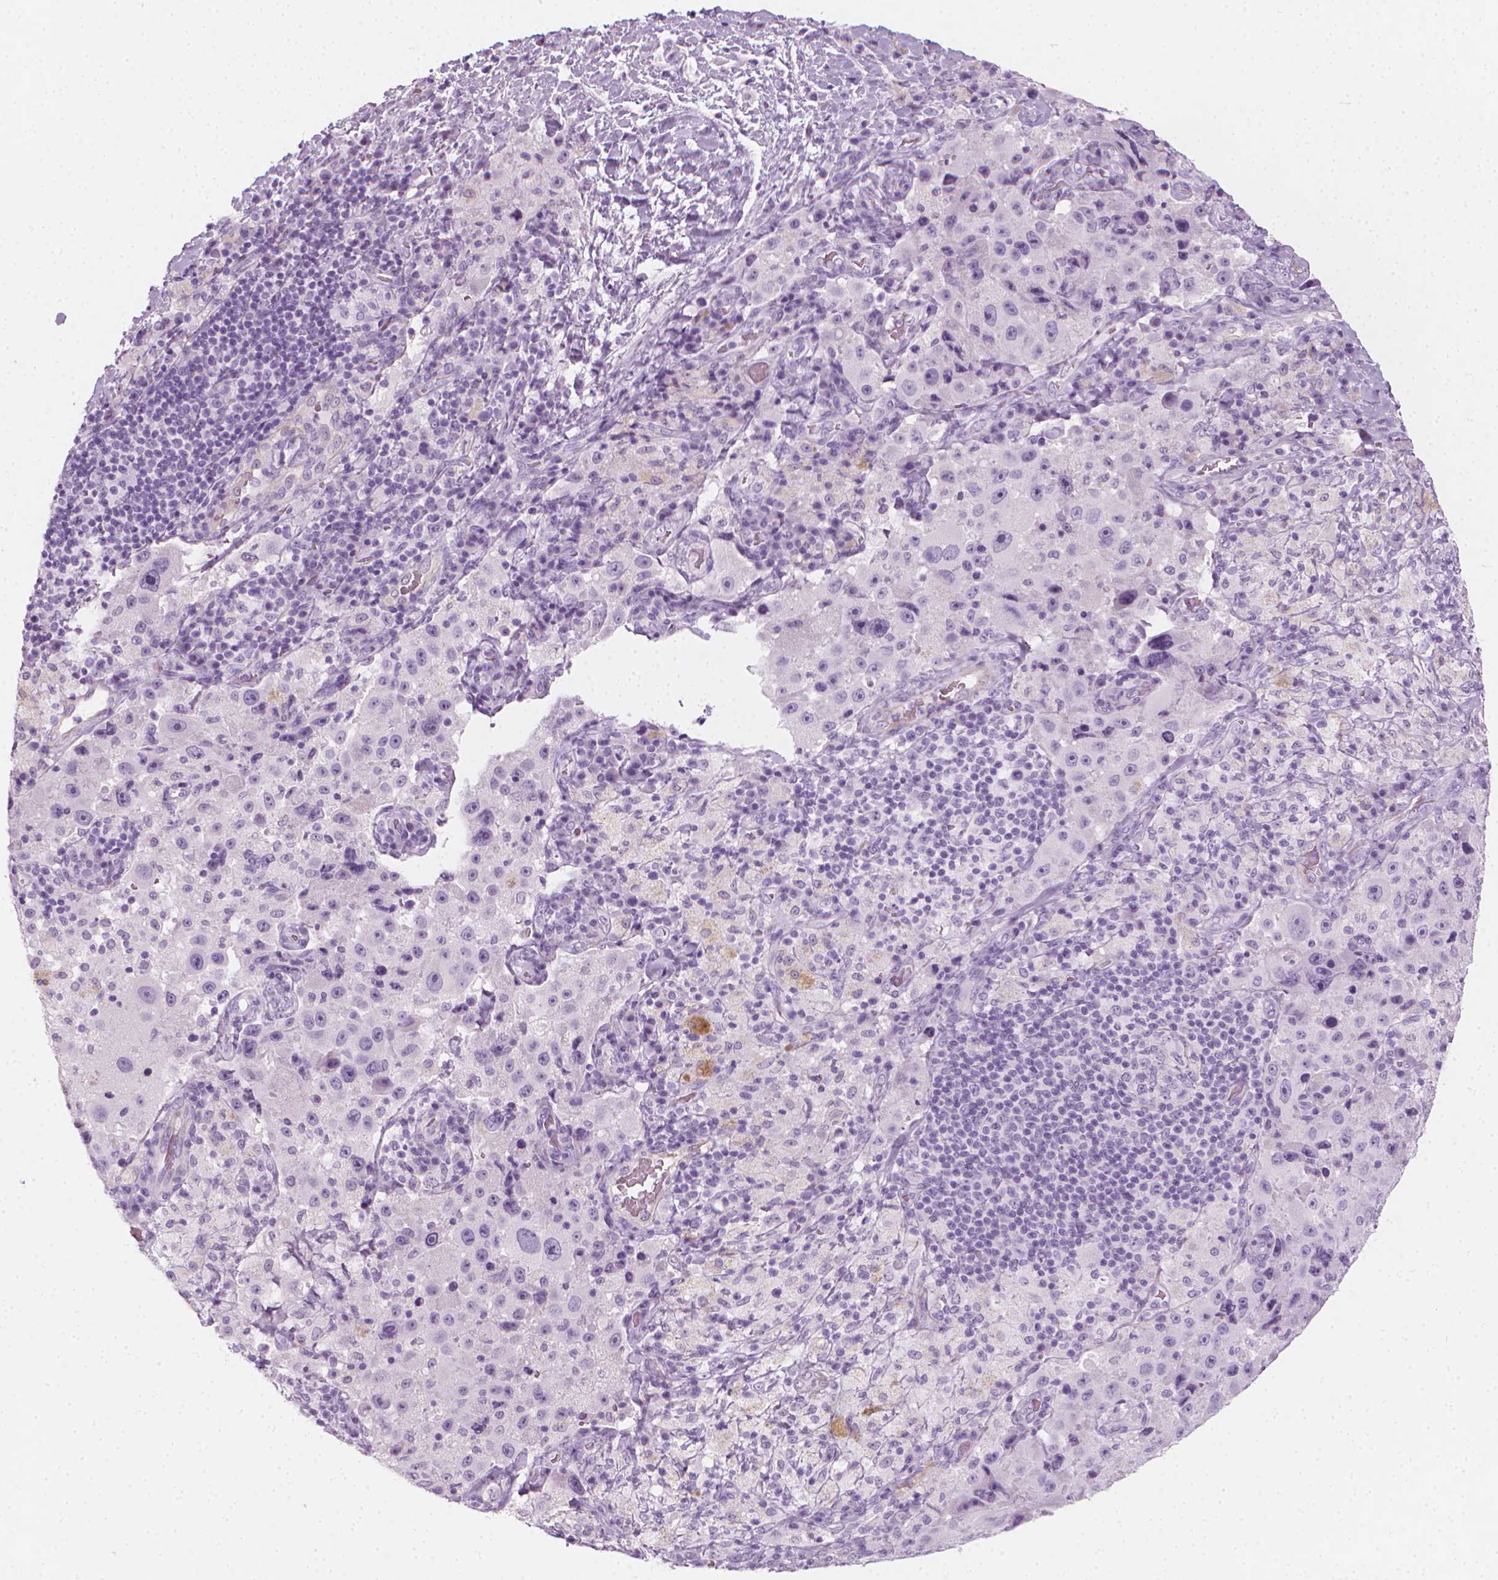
{"staining": {"intensity": "negative", "quantity": "none", "location": "none"}, "tissue": "melanoma", "cell_type": "Tumor cells", "image_type": "cancer", "snomed": [{"axis": "morphology", "description": "Malignant melanoma, Metastatic site"}, {"axis": "topography", "description": "Lymph node"}], "caption": "Immunohistochemistry (IHC) micrograph of human malignant melanoma (metastatic site) stained for a protein (brown), which reveals no staining in tumor cells.", "gene": "SCG3", "patient": {"sex": "male", "age": 62}}